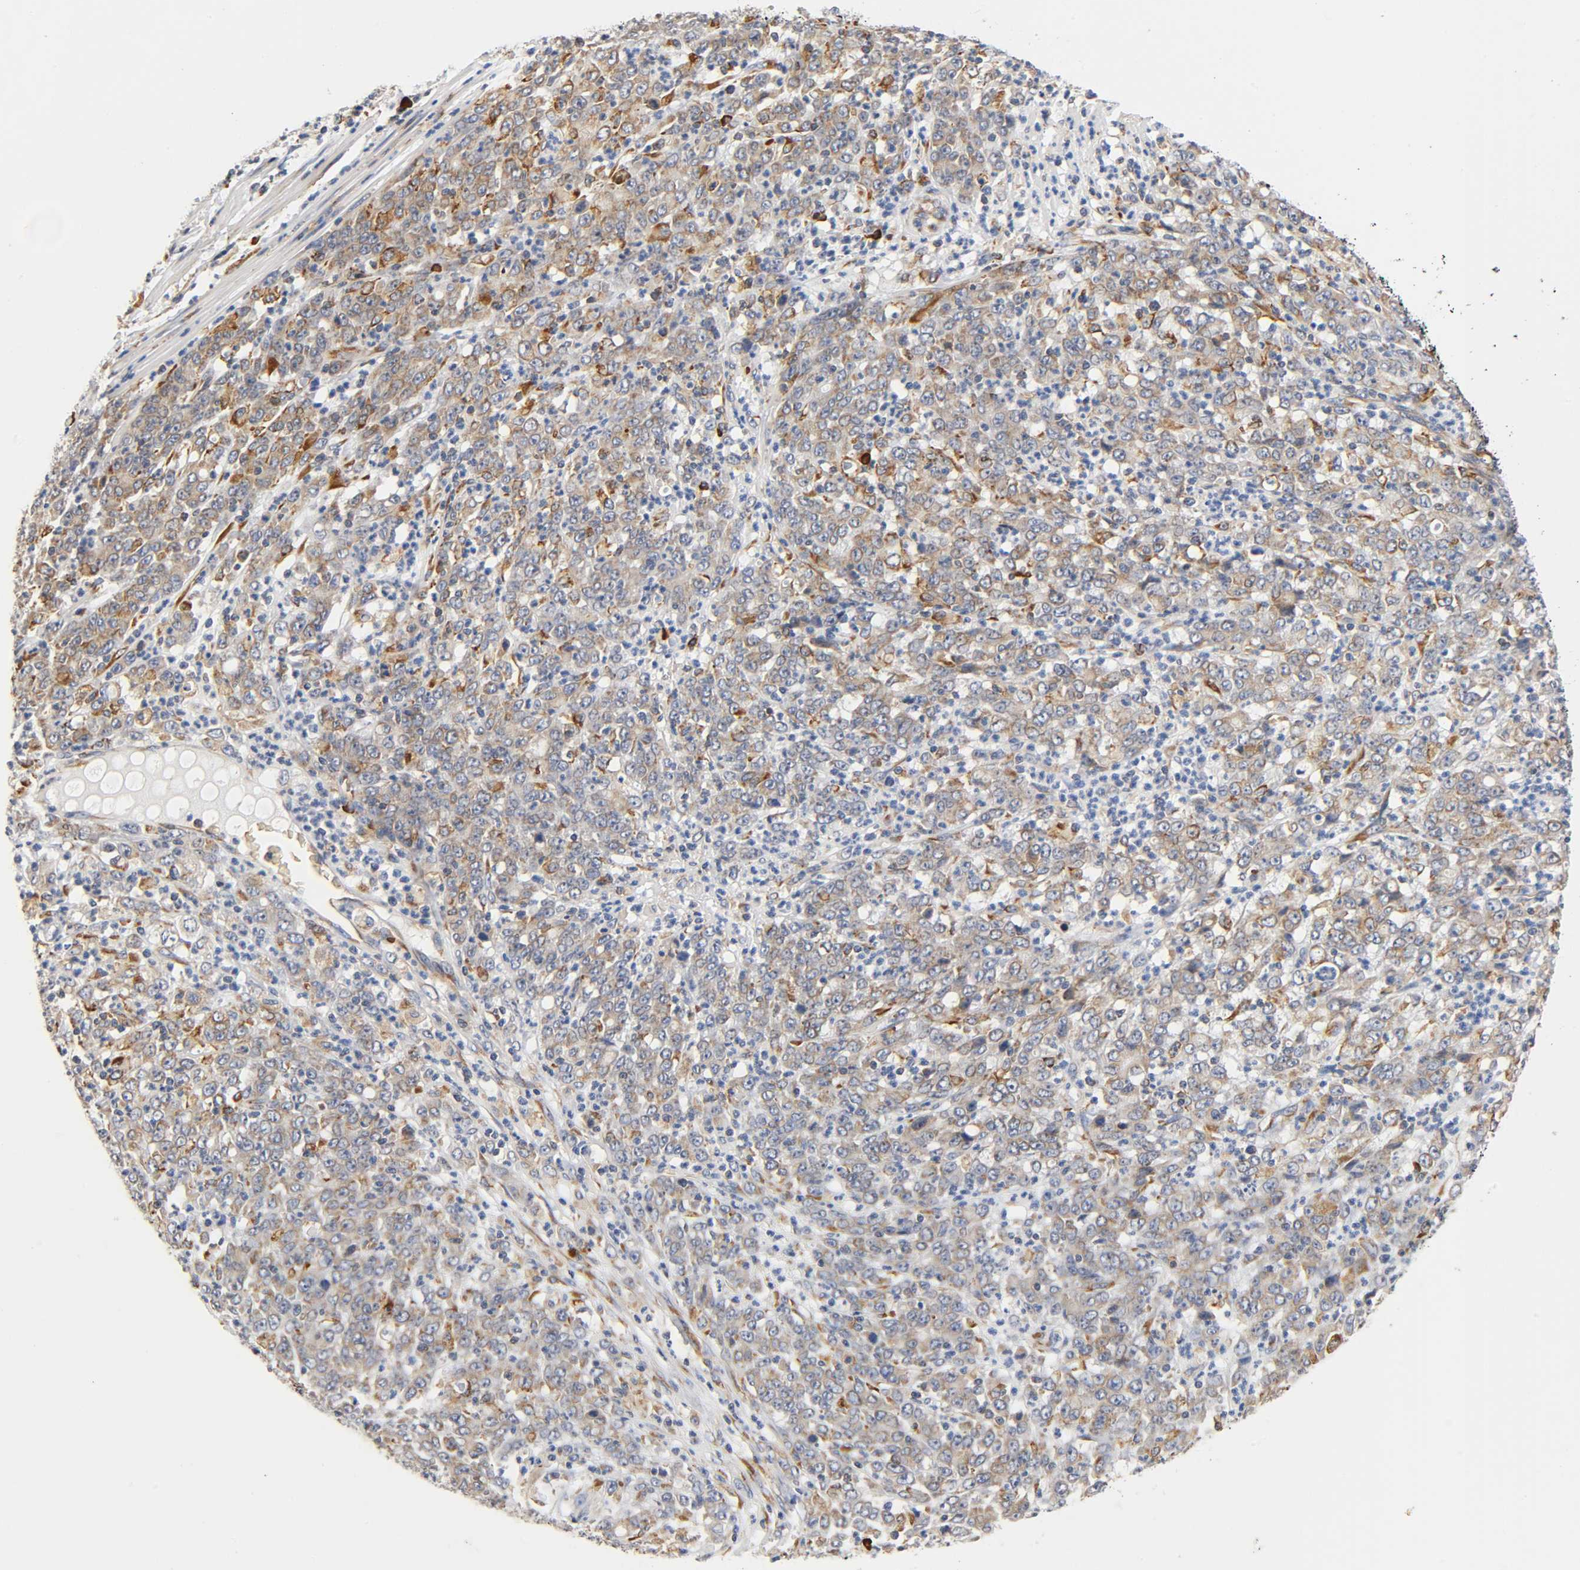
{"staining": {"intensity": "weak", "quantity": ">75%", "location": "cytoplasmic/membranous"}, "tissue": "stomach cancer", "cell_type": "Tumor cells", "image_type": "cancer", "snomed": [{"axis": "morphology", "description": "Adenocarcinoma, NOS"}, {"axis": "topography", "description": "Stomach, lower"}], "caption": "An IHC micrograph of tumor tissue is shown. Protein staining in brown highlights weak cytoplasmic/membranous positivity in stomach cancer (adenocarcinoma) within tumor cells.", "gene": "UCKL1", "patient": {"sex": "female", "age": 71}}